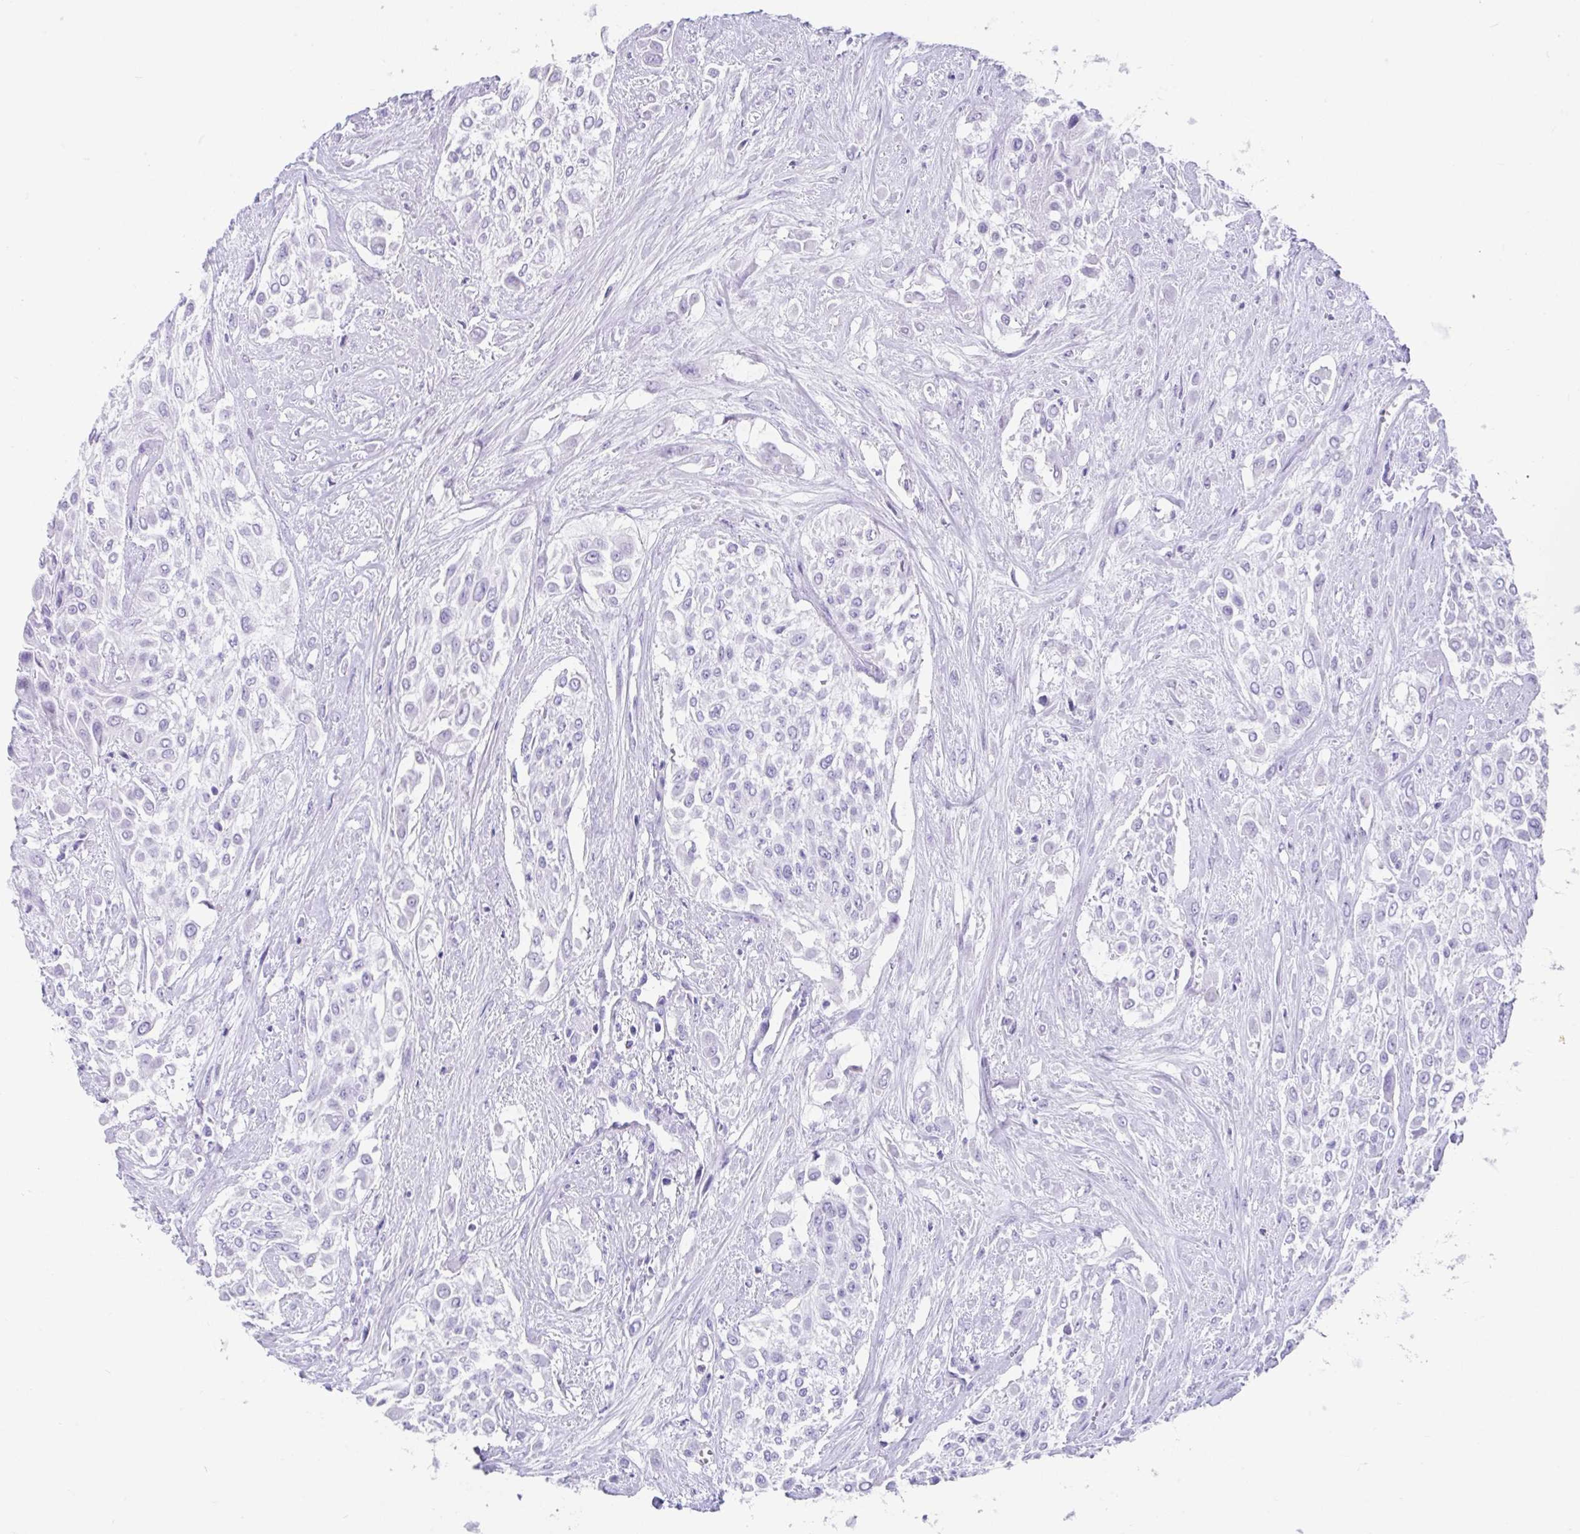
{"staining": {"intensity": "negative", "quantity": "none", "location": "none"}, "tissue": "urothelial cancer", "cell_type": "Tumor cells", "image_type": "cancer", "snomed": [{"axis": "morphology", "description": "Urothelial carcinoma, High grade"}, {"axis": "topography", "description": "Urinary bladder"}], "caption": "Protein analysis of urothelial cancer shows no significant positivity in tumor cells.", "gene": "FAM107A", "patient": {"sex": "male", "age": 57}}